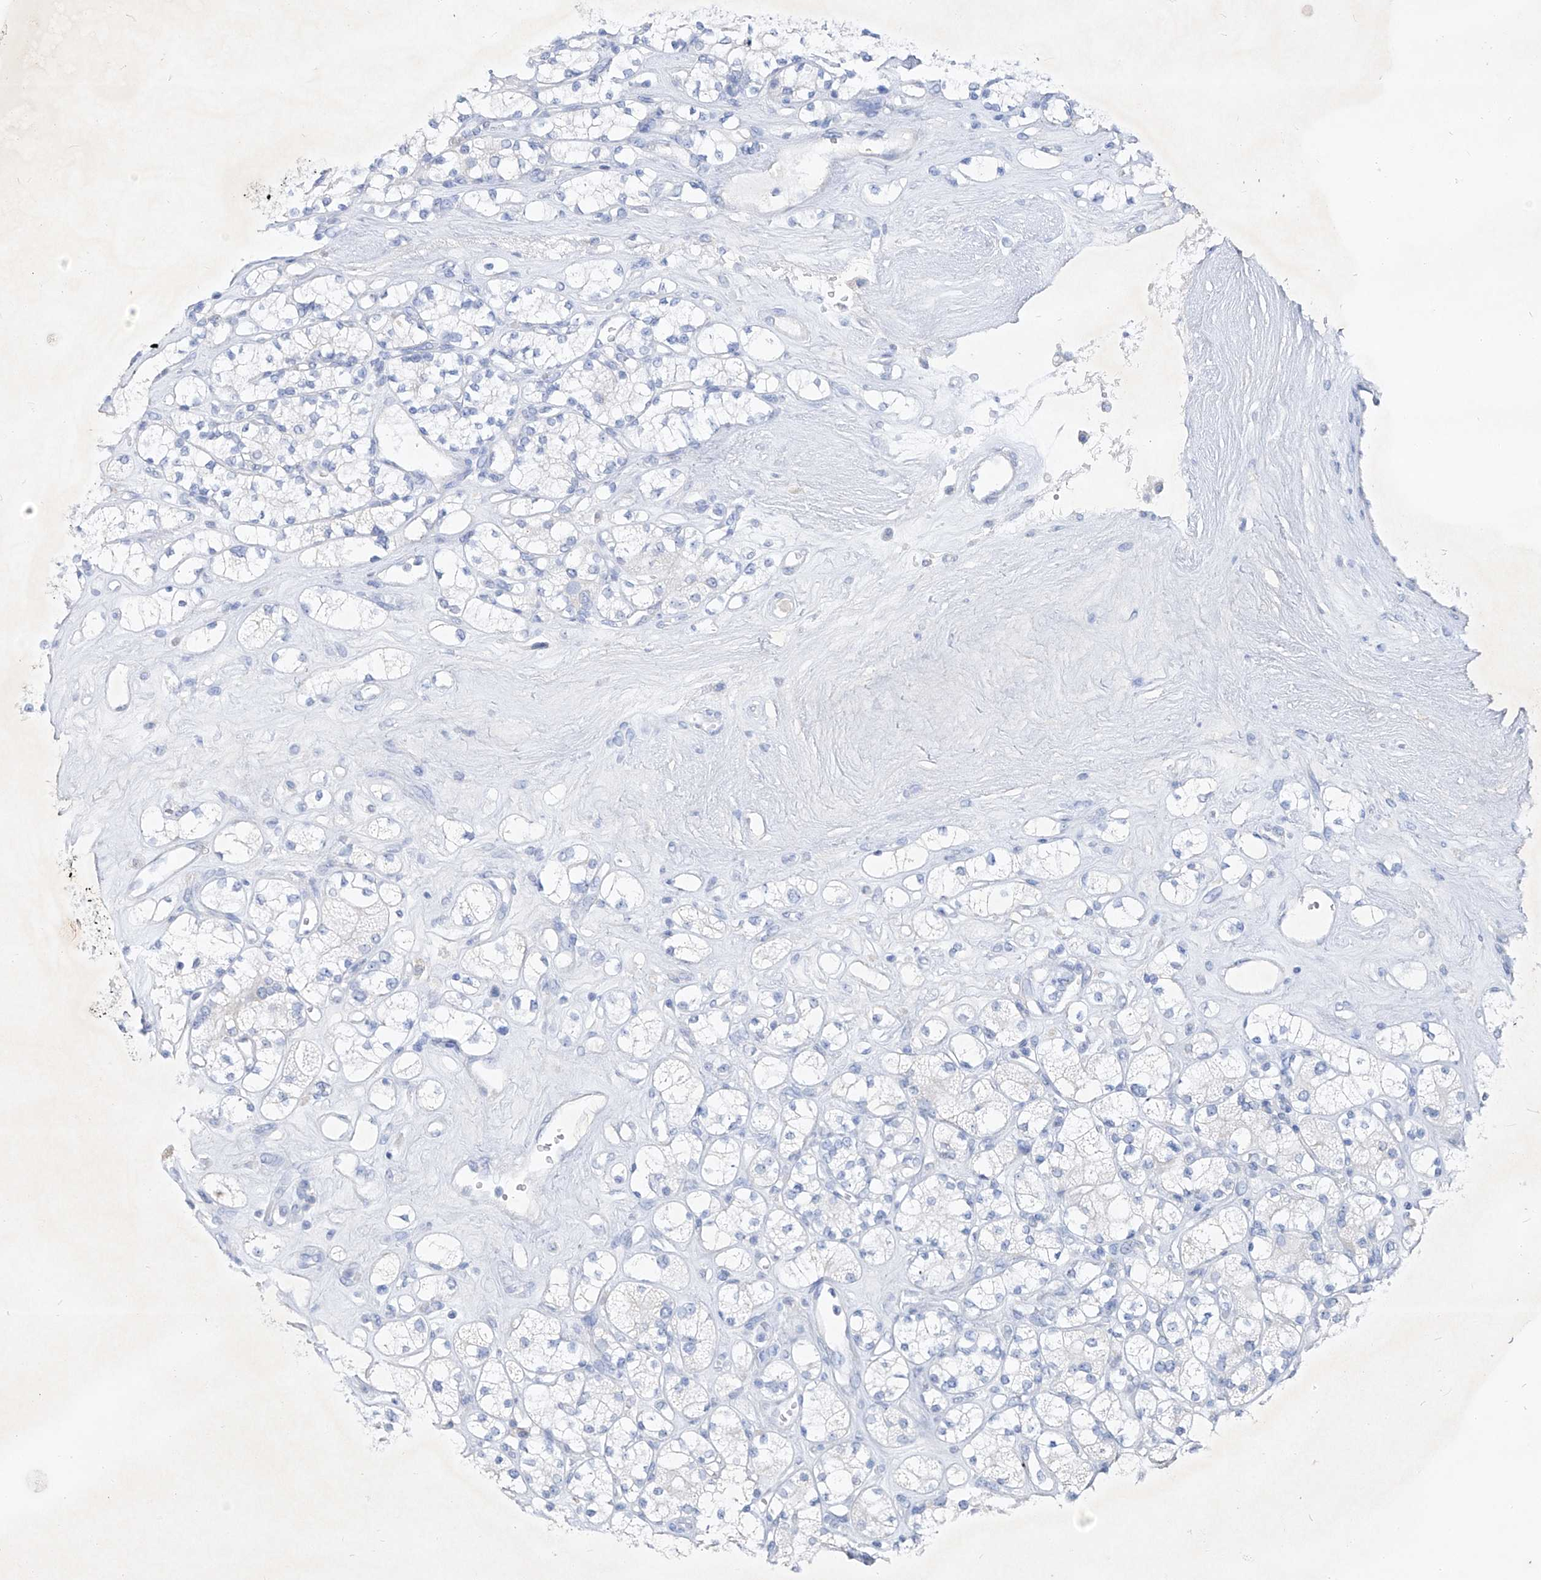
{"staining": {"intensity": "negative", "quantity": "none", "location": "none"}, "tissue": "renal cancer", "cell_type": "Tumor cells", "image_type": "cancer", "snomed": [{"axis": "morphology", "description": "Adenocarcinoma, NOS"}, {"axis": "topography", "description": "Kidney"}], "caption": "Immunohistochemistry of human renal adenocarcinoma displays no expression in tumor cells.", "gene": "FRS3", "patient": {"sex": "male", "age": 77}}